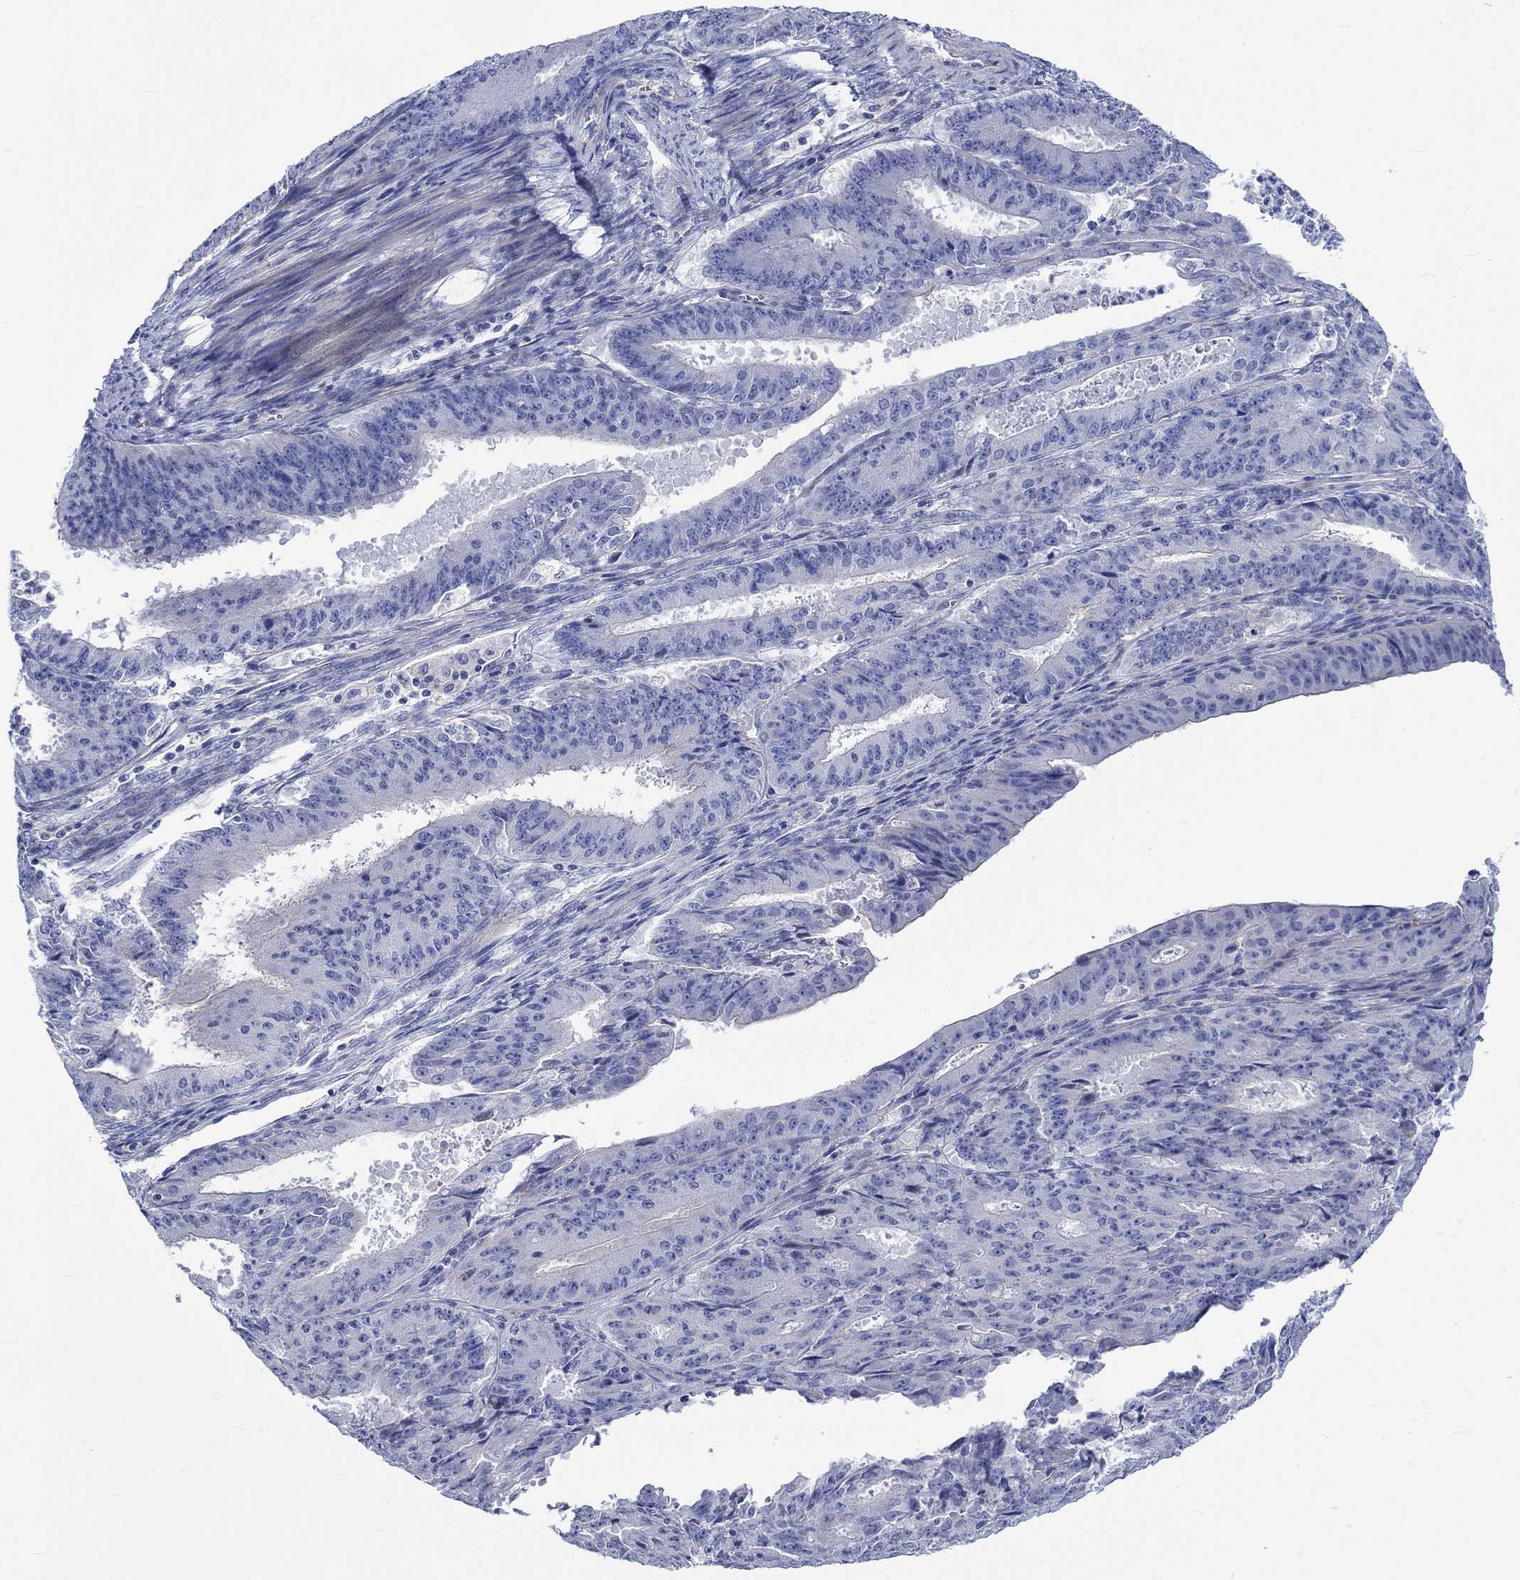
{"staining": {"intensity": "negative", "quantity": "none", "location": "none"}, "tissue": "ovarian cancer", "cell_type": "Tumor cells", "image_type": "cancer", "snomed": [{"axis": "morphology", "description": "Carcinoma, endometroid"}, {"axis": "topography", "description": "Ovary"}], "caption": "IHC of human ovarian endometroid carcinoma exhibits no expression in tumor cells. (IHC, brightfield microscopy, high magnification).", "gene": "NRIP3", "patient": {"sex": "female", "age": 42}}